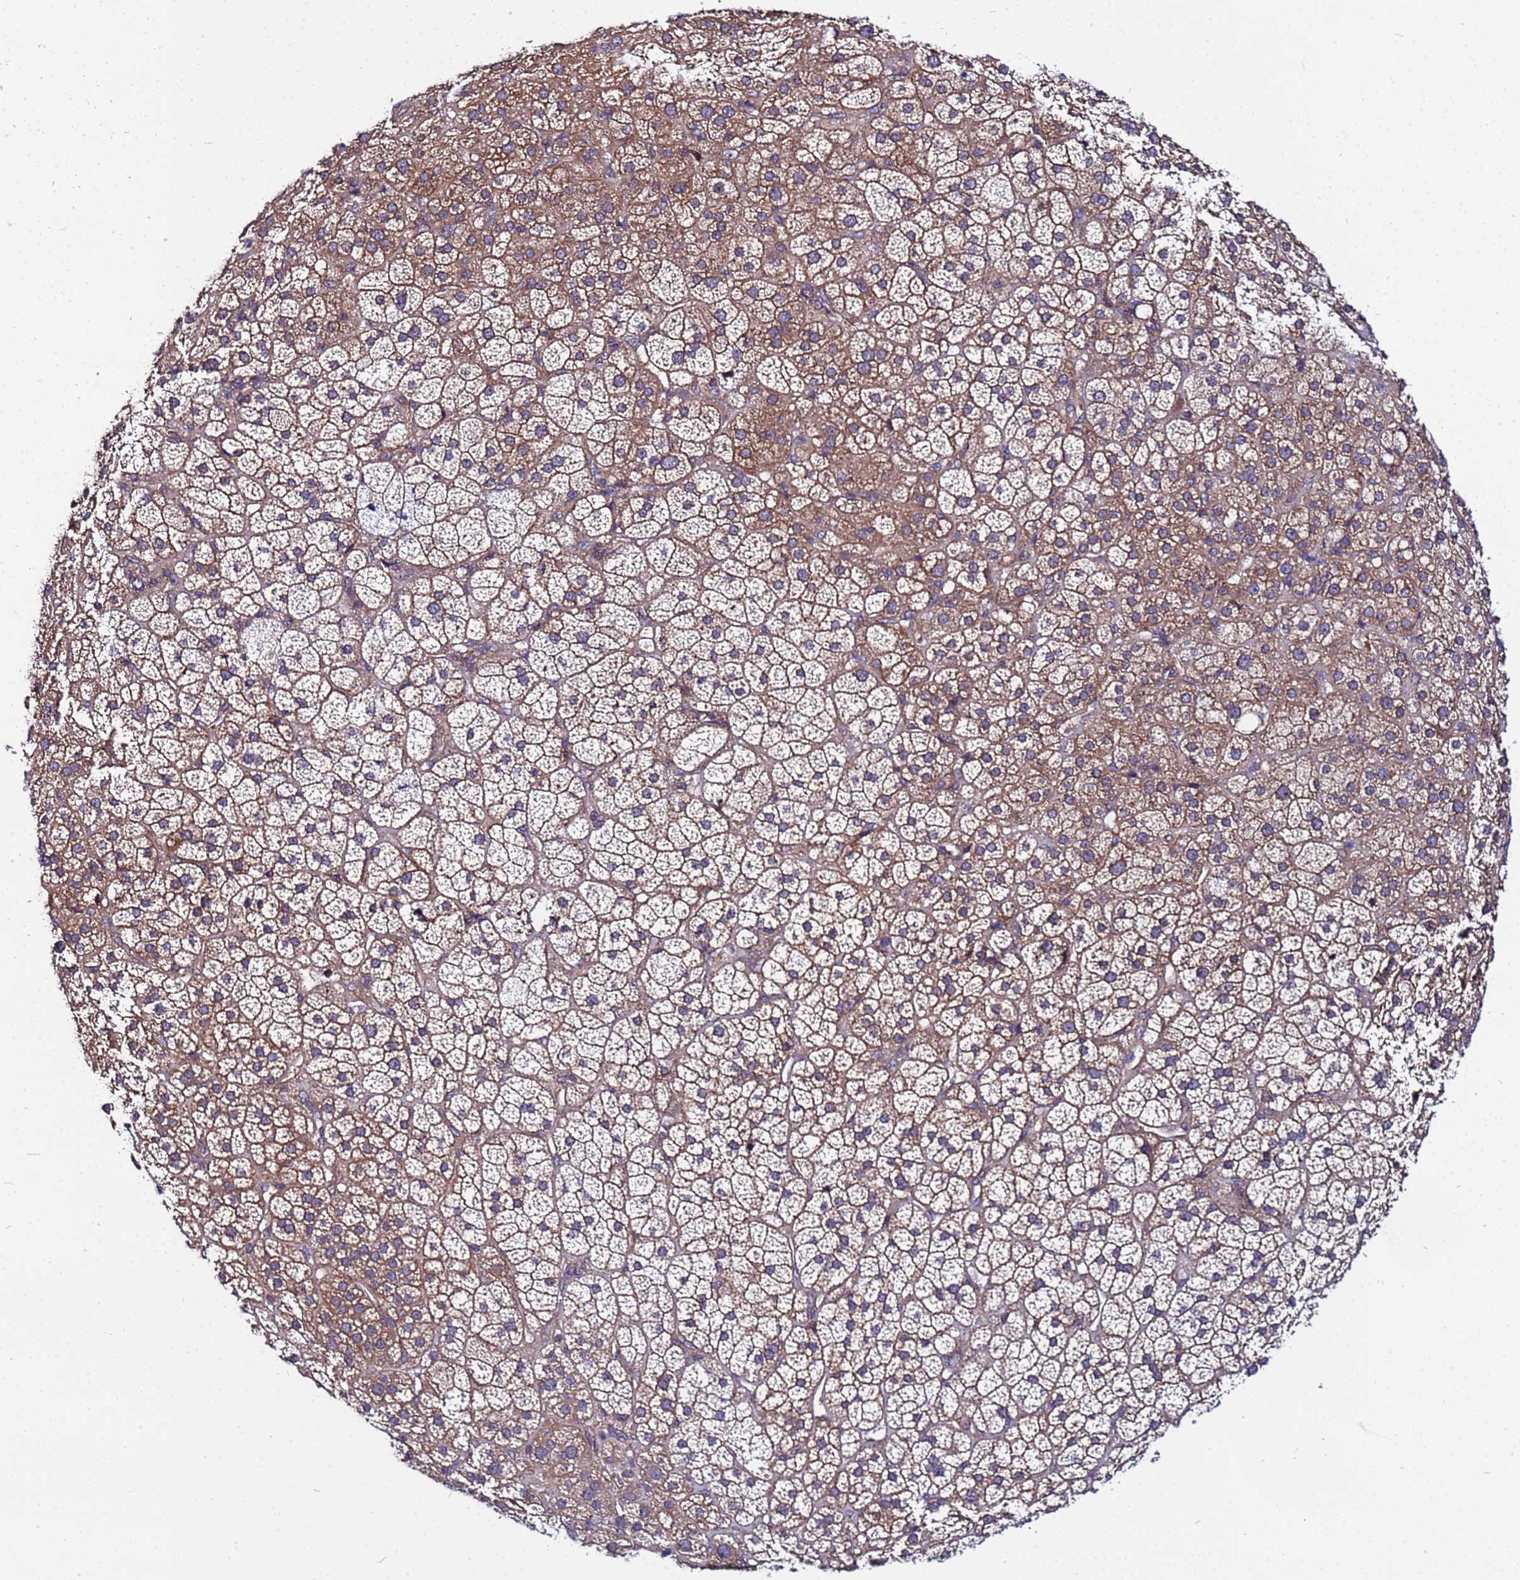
{"staining": {"intensity": "moderate", "quantity": ">75%", "location": "cytoplasmic/membranous"}, "tissue": "adrenal gland", "cell_type": "Glandular cells", "image_type": "normal", "snomed": [{"axis": "morphology", "description": "Normal tissue, NOS"}, {"axis": "topography", "description": "Adrenal gland"}], "caption": "High-magnification brightfield microscopy of normal adrenal gland stained with DAB (brown) and counterstained with hematoxylin (blue). glandular cells exhibit moderate cytoplasmic/membranous expression is appreciated in approximately>75% of cells.", "gene": "STK38L", "patient": {"sex": "female", "age": 70}}